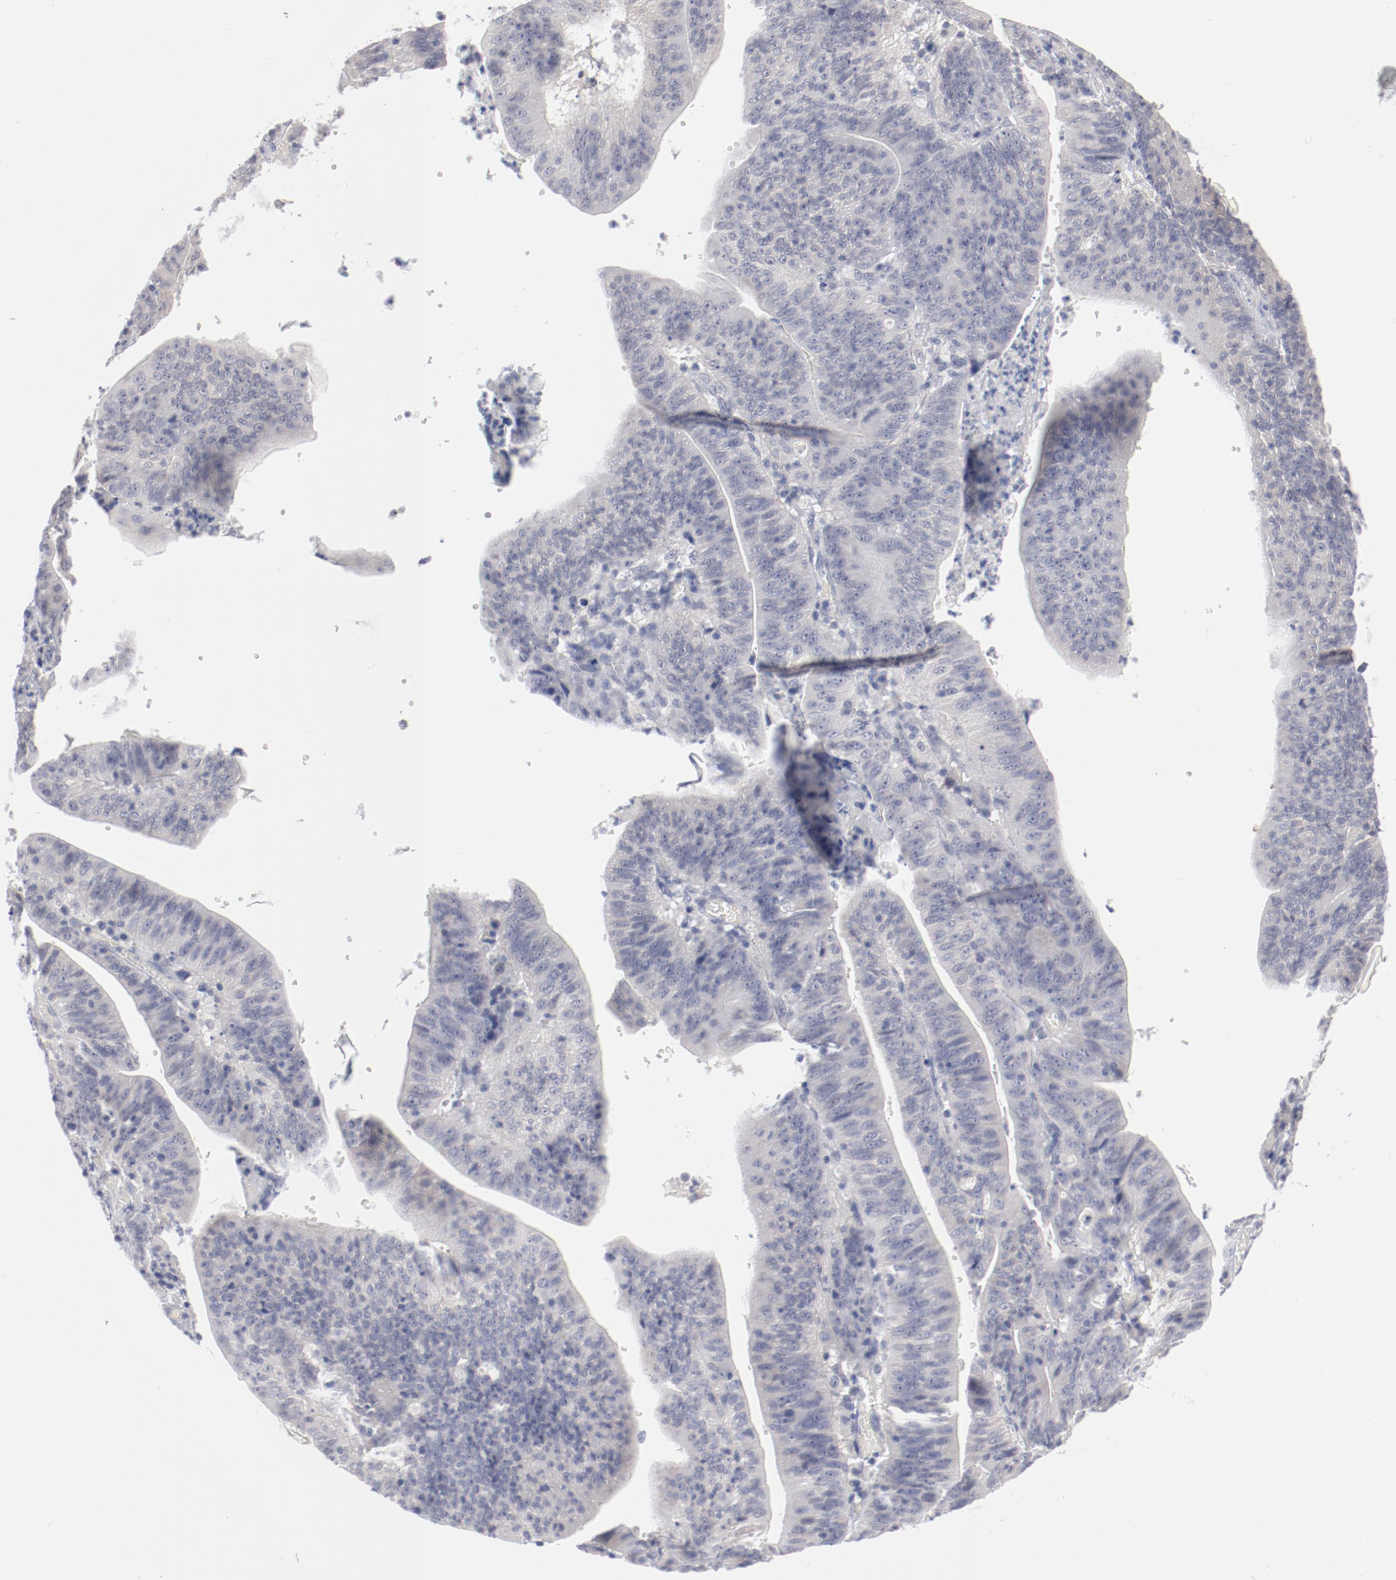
{"staining": {"intensity": "negative", "quantity": "none", "location": "none"}, "tissue": "stomach cancer", "cell_type": "Tumor cells", "image_type": "cancer", "snomed": [{"axis": "morphology", "description": "Adenocarcinoma, NOS"}, {"axis": "topography", "description": "Stomach, lower"}], "caption": "Immunohistochemical staining of human stomach cancer displays no significant positivity in tumor cells. Nuclei are stained in blue.", "gene": "SH3BGR", "patient": {"sex": "female", "age": 86}}